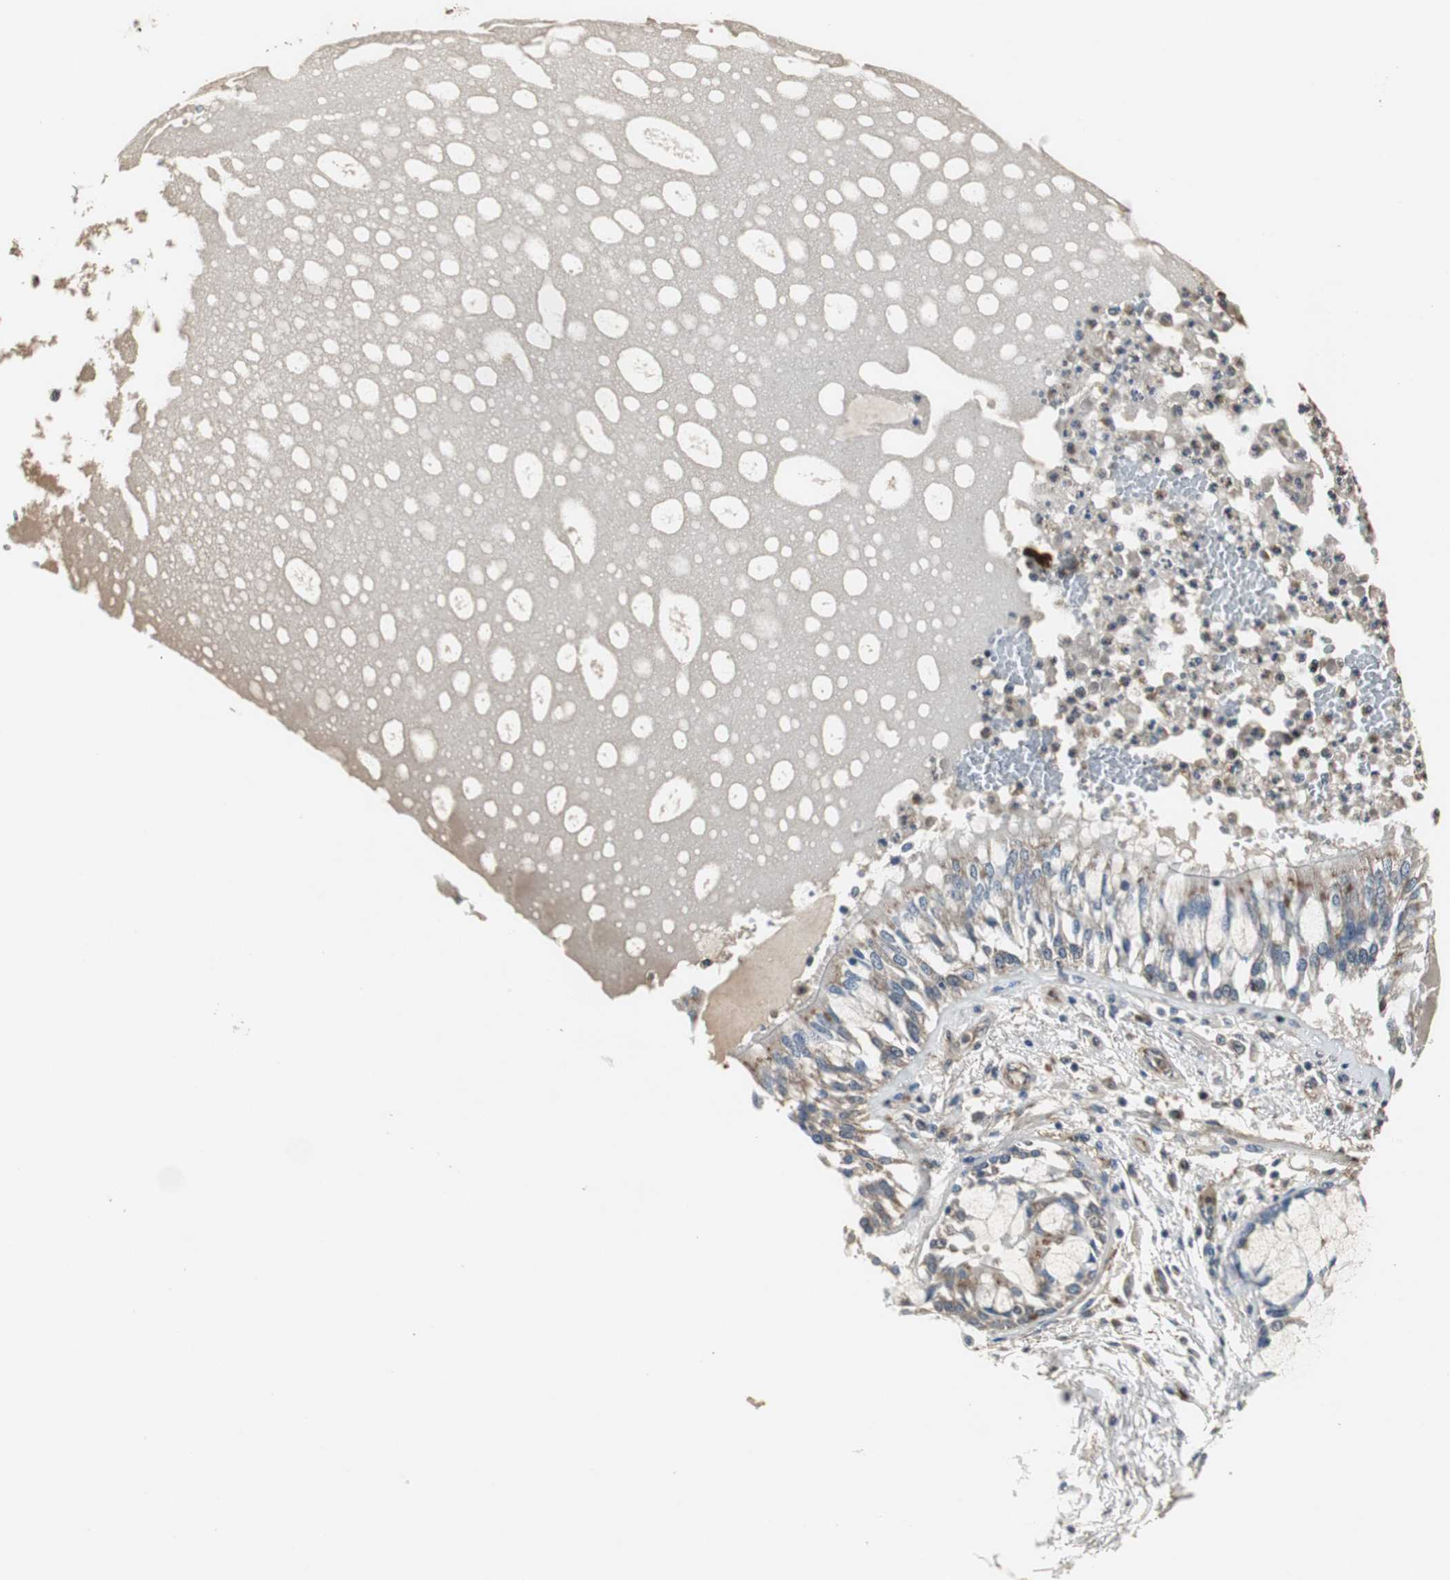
{"staining": {"intensity": "moderate", "quantity": ">75%", "location": "cytoplasmic/membranous"}, "tissue": "bronchus", "cell_type": "Respiratory epithelial cells", "image_type": "normal", "snomed": [{"axis": "morphology", "description": "Normal tissue, NOS"}, {"axis": "topography", "description": "Cartilage tissue"}, {"axis": "topography", "description": "Bronchus"}, {"axis": "topography", "description": "Lung"}], "caption": "Immunohistochemistry (DAB) staining of normal human bronchus displays moderate cytoplasmic/membranous protein staining in approximately >75% of respiratory epithelial cells.", "gene": "JTB", "patient": {"sex": "female", "age": 49}}